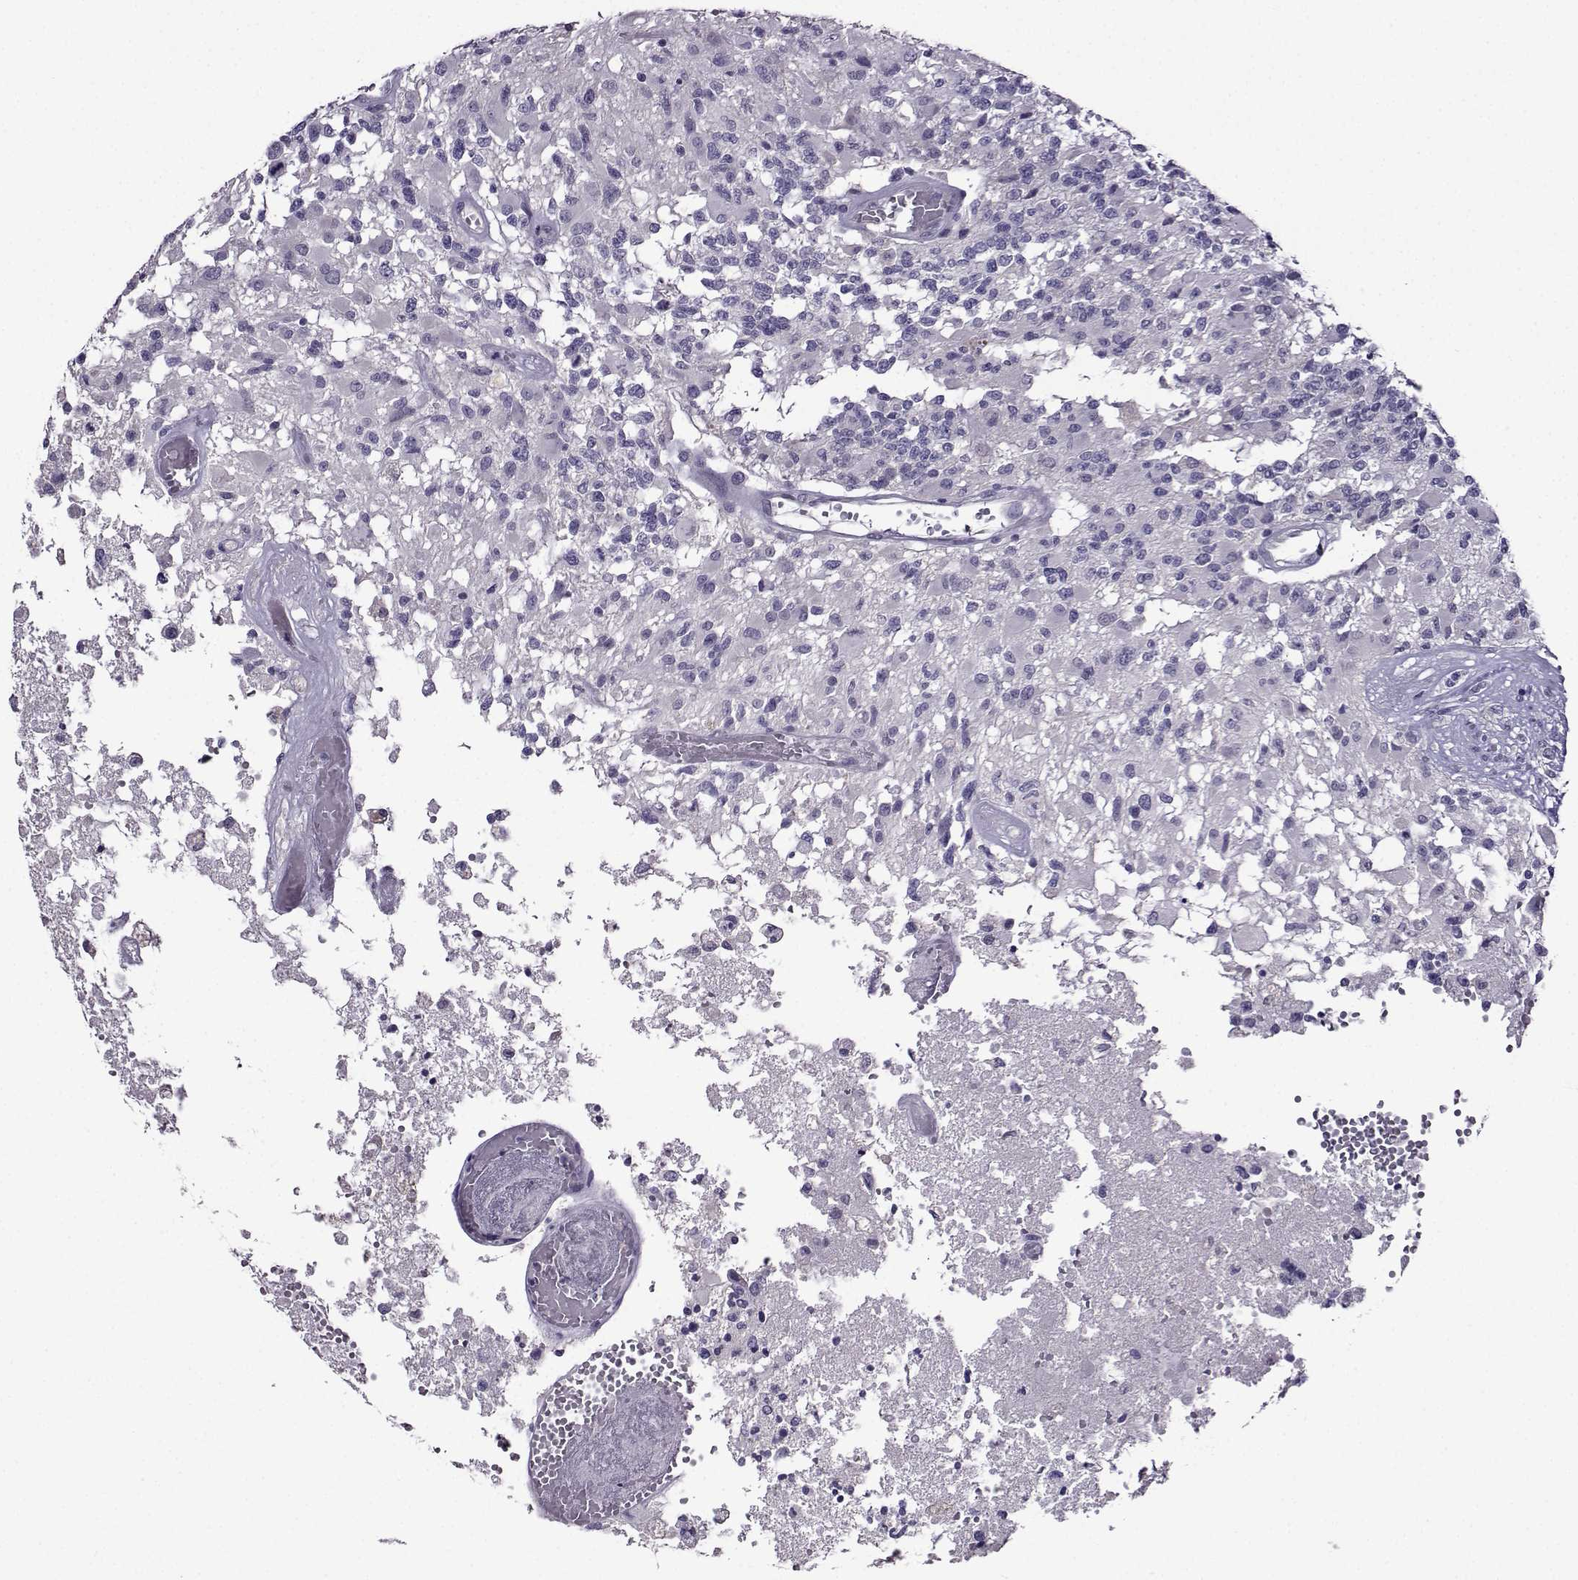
{"staining": {"intensity": "negative", "quantity": "none", "location": "none"}, "tissue": "glioma", "cell_type": "Tumor cells", "image_type": "cancer", "snomed": [{"axis": "morphology", "description": "Glioma, malignant, High grade"}, {"axis": "topography", "description": "Brain"}], "caption": "Immunohistochemistry photomicrograph of human glioma stained for a protein (brown), which exhibits no positivity in tumor cells.", "gene": "CRYBB1", "patient": {"sex": "female", "age": 63}}